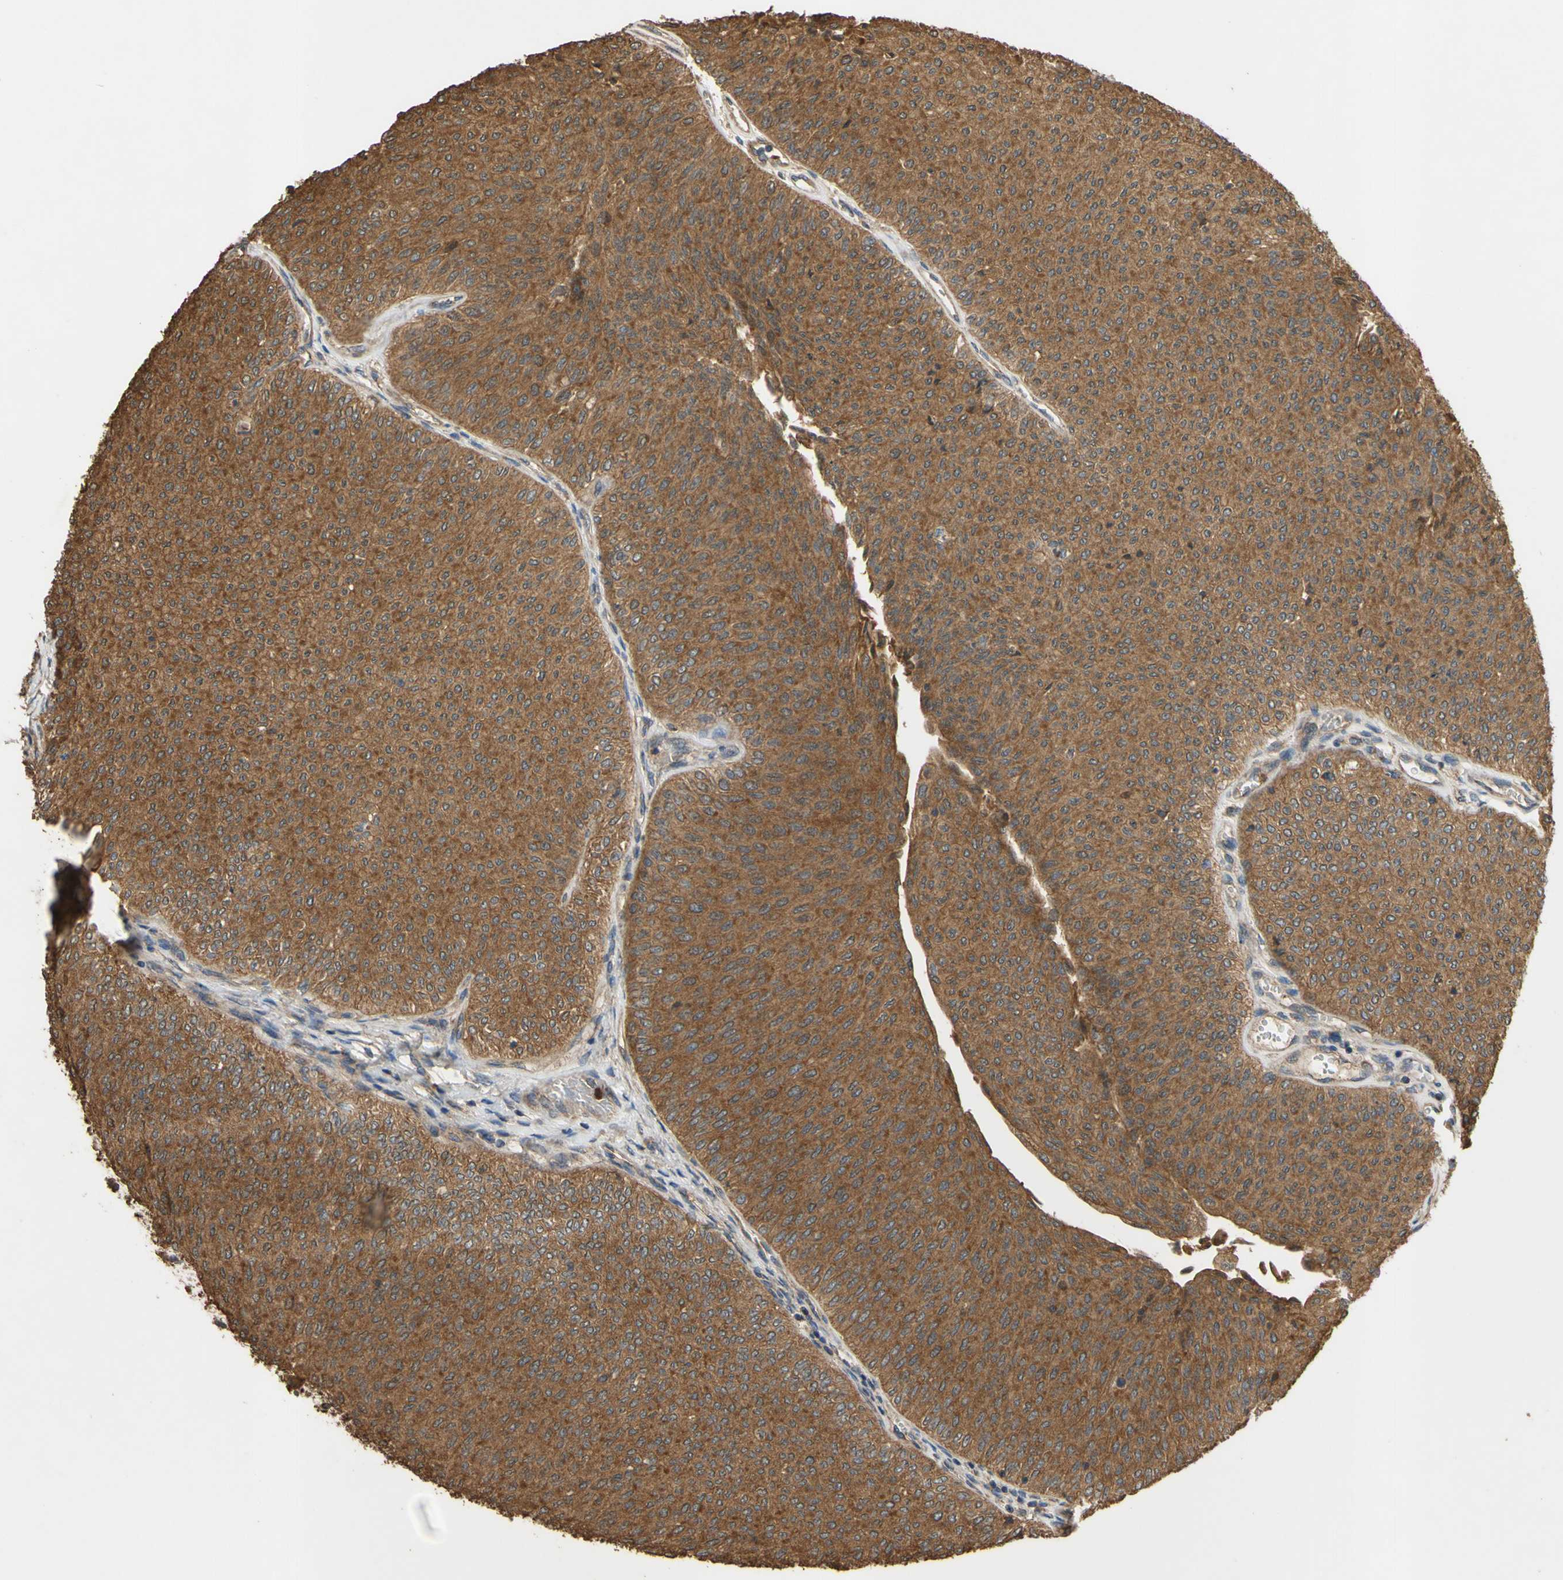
{"staining": {"intensity": "strong", "quantity": ">75%", "location": "cytoplasmic/membranous"}, "tissue": "urothelial cancer", "cell_type": "Tumor cells", "image_type": "cancer", "snomed": [{"axis": "morphology", "description": "Urothelial carcinoma, Low grade"}, {"axis": "topography", "description": "Urinary bladder"}], "caption": "Immunohistochemical staining of urothelial cancer demonstrates high levels of strong cytoplasmic/membranous staining in about >75% of tumor cells.", "gene": "CTTN", "patient": {"sex": "male", "age": 78}}